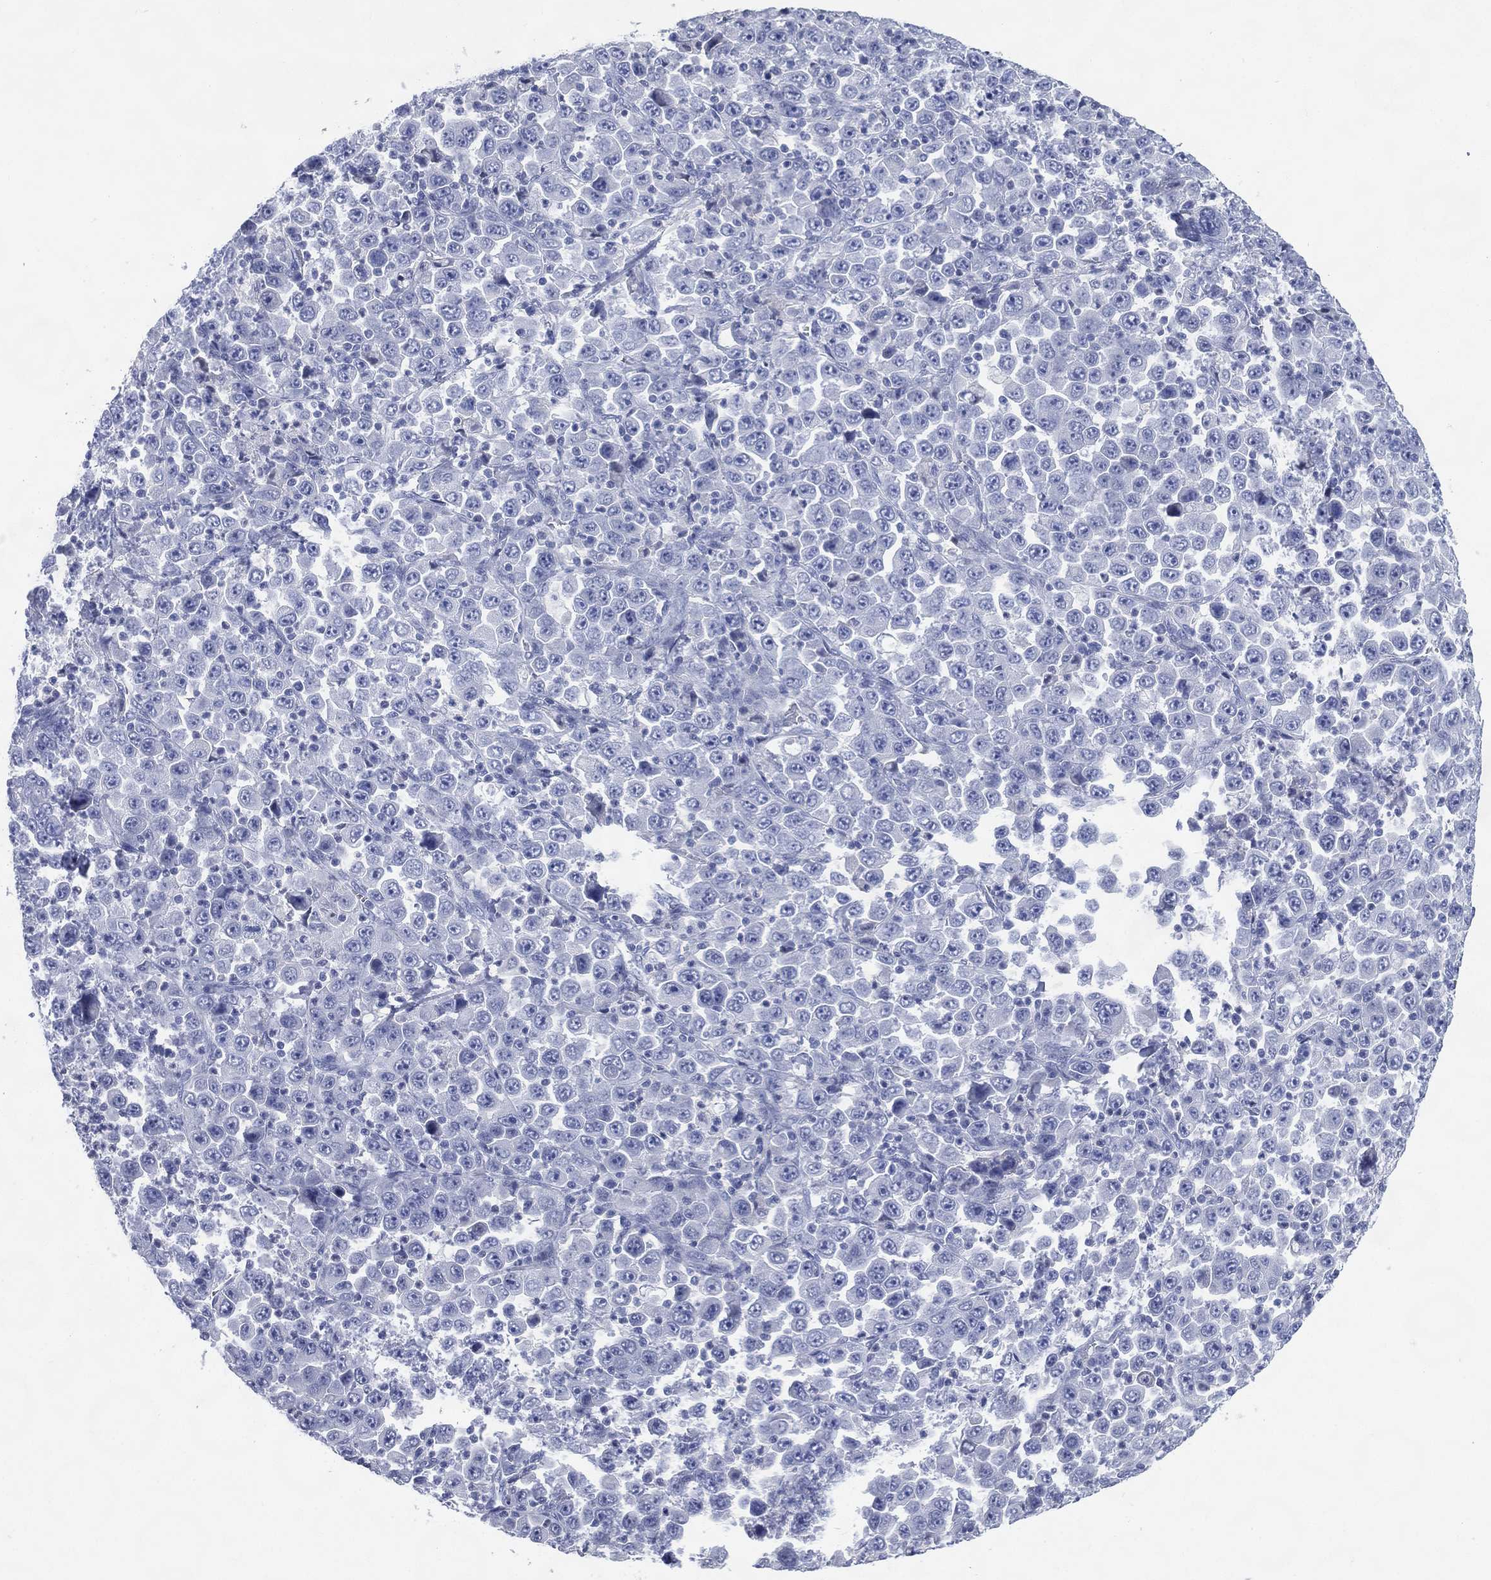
{"staining": {"intensity": "negative", "quantity": "none", "location": "none"}, "tissue": "stomach cancer", "cell_type": "Tumor cells", "image_type": "cancer", "snomed": [{"axis": "morphology", "description": "Normal tissue, NOS"}, {"axis": "morphology", "description": "Adenocarcinoma, NOS"}, {"axis": "topography", "description": "Stomach, upper"}, {"axis": "topography", "description": "Stomach"}], "caption": "This is an IHC histopathology image of stomach cancer (adenocarcinoma). There is no positivity in tumor cells.", "gene": "TMEM247", "patient": {"sex": "male", "age": 59}}